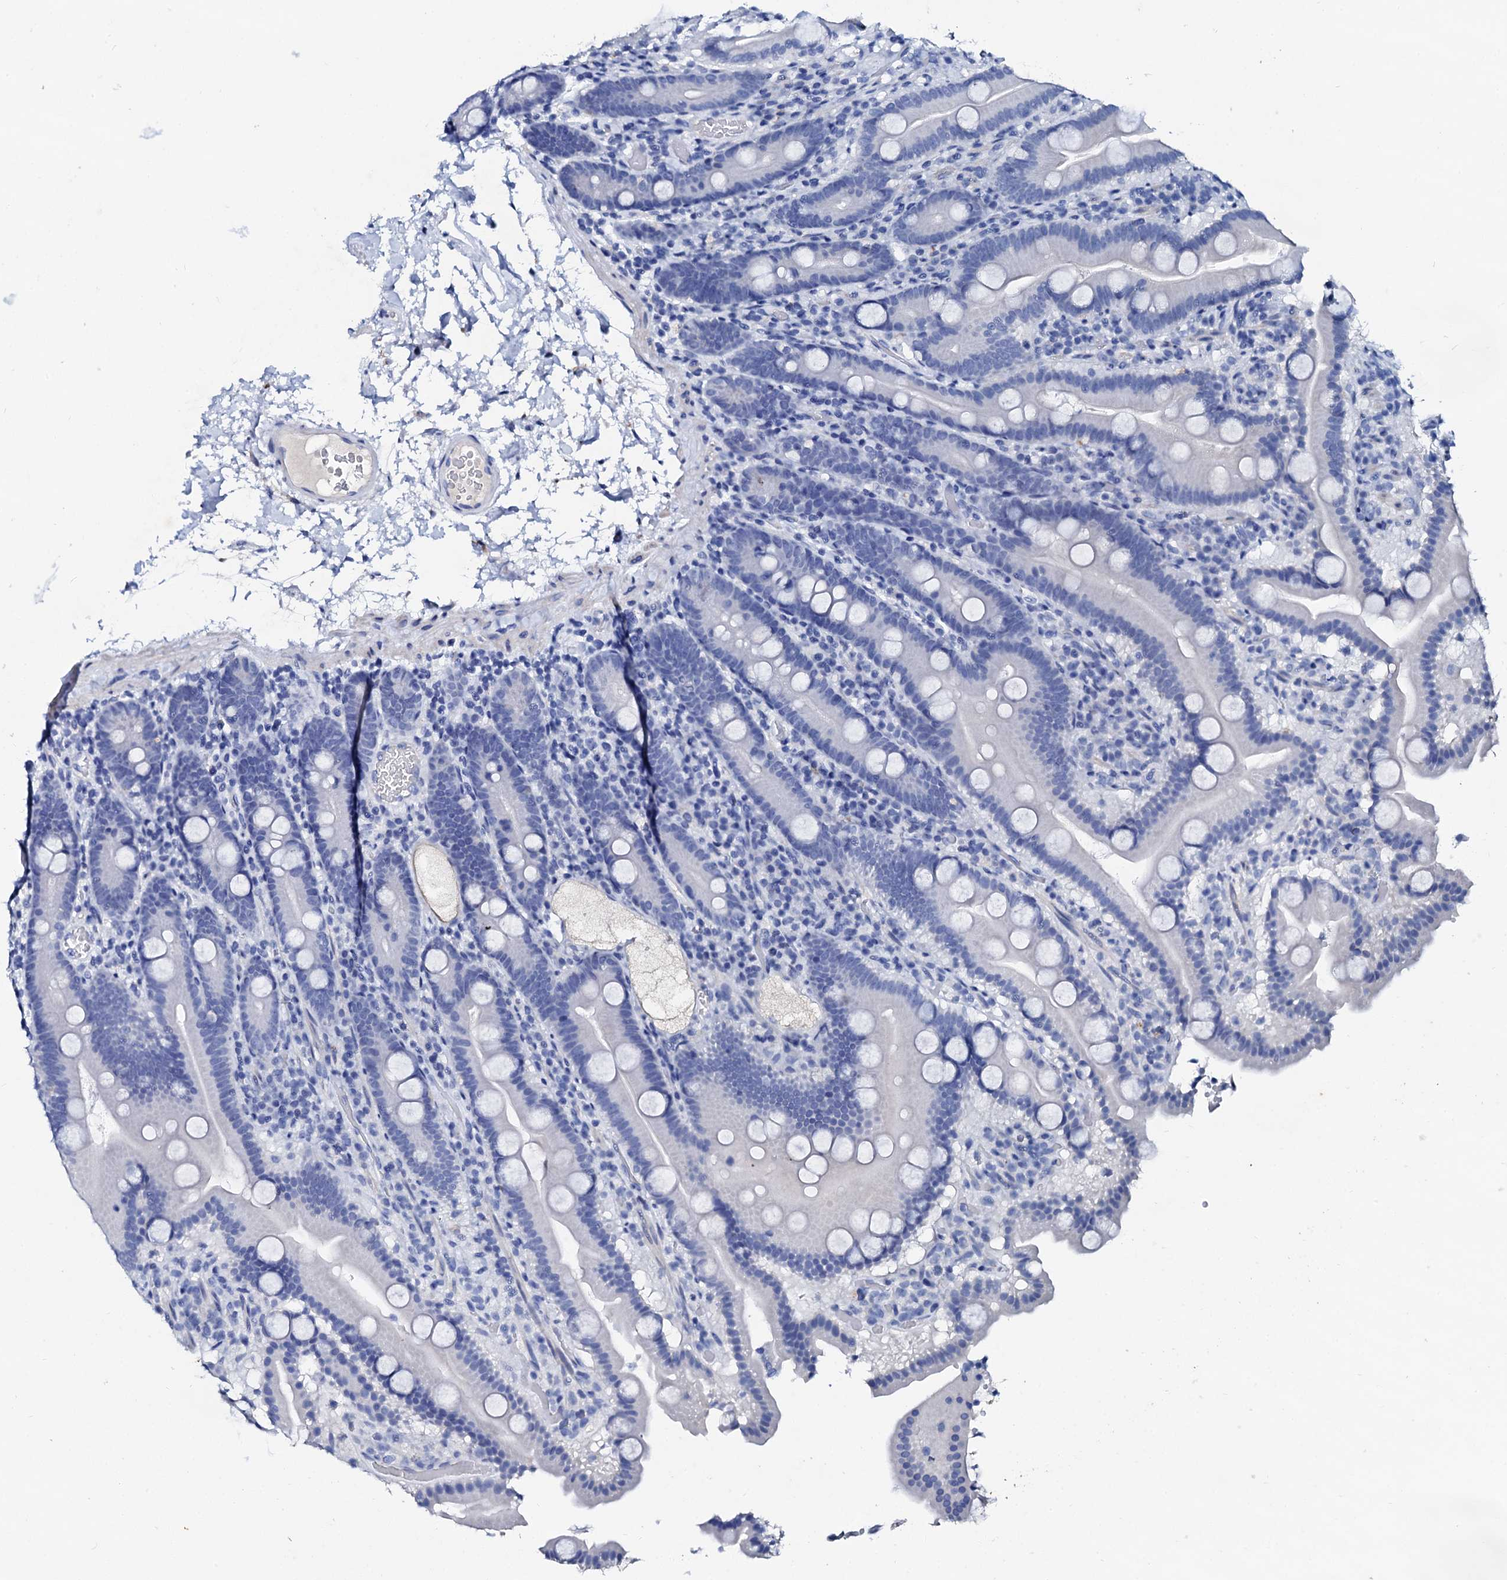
{"staining": {"intensity": "negative", "quantity": "none", "location": "none"}, "tissue": "duodenum", "cell_type": "Glandular cells", "image_type": "normal", "snomed": [{"axis": "morphology", "description": "Normal tissue, NOS"}, {"axis": "topography", "description": "Duodenum"}], "caption": "Immunohistochemical staining of benign human duodenum shows no significant positivity in glandular cells.", "gene": "GLB1L3", "patient": {"sex": "male", "age": 55}}